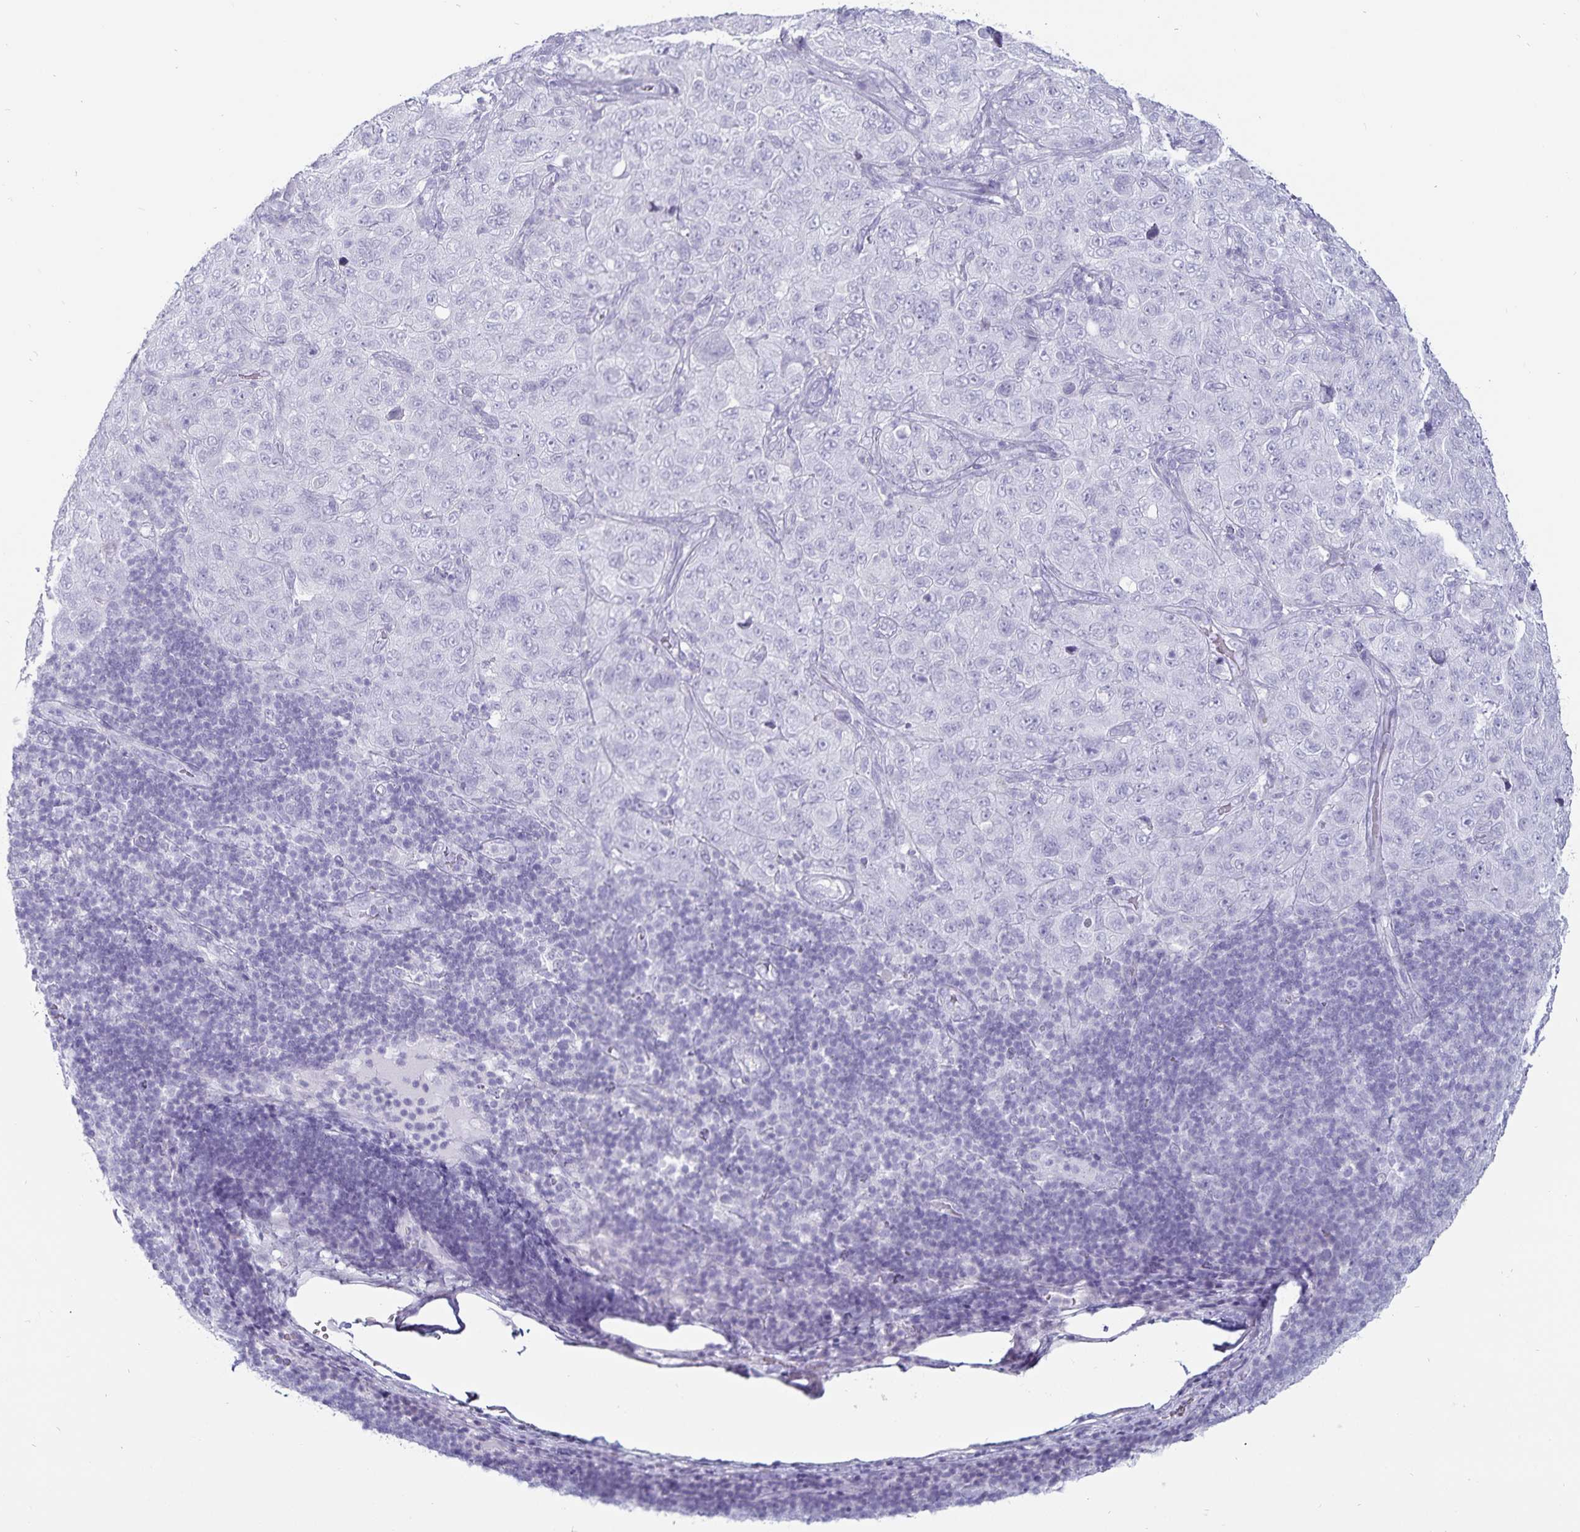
{"staining": {"intensity": "negative", "quantity": "none", "location": "none"}, "tissue": "pancreatic cancer", "cell_type": "Tumor cells", "image_type": "cancer", "snomed": [{"axis": "morphology", "description": "Adenocarcinoma, NOS"}, {"axis": "topography", "description": "Pancreas"}], "caption": "This is an immunohistochemistry micrograph of human pancreatic adenocarcinoma. There is no positivity in tumor cells.", "gene": "DEFA6", "patient": {"sex": "male", "age": 68}}